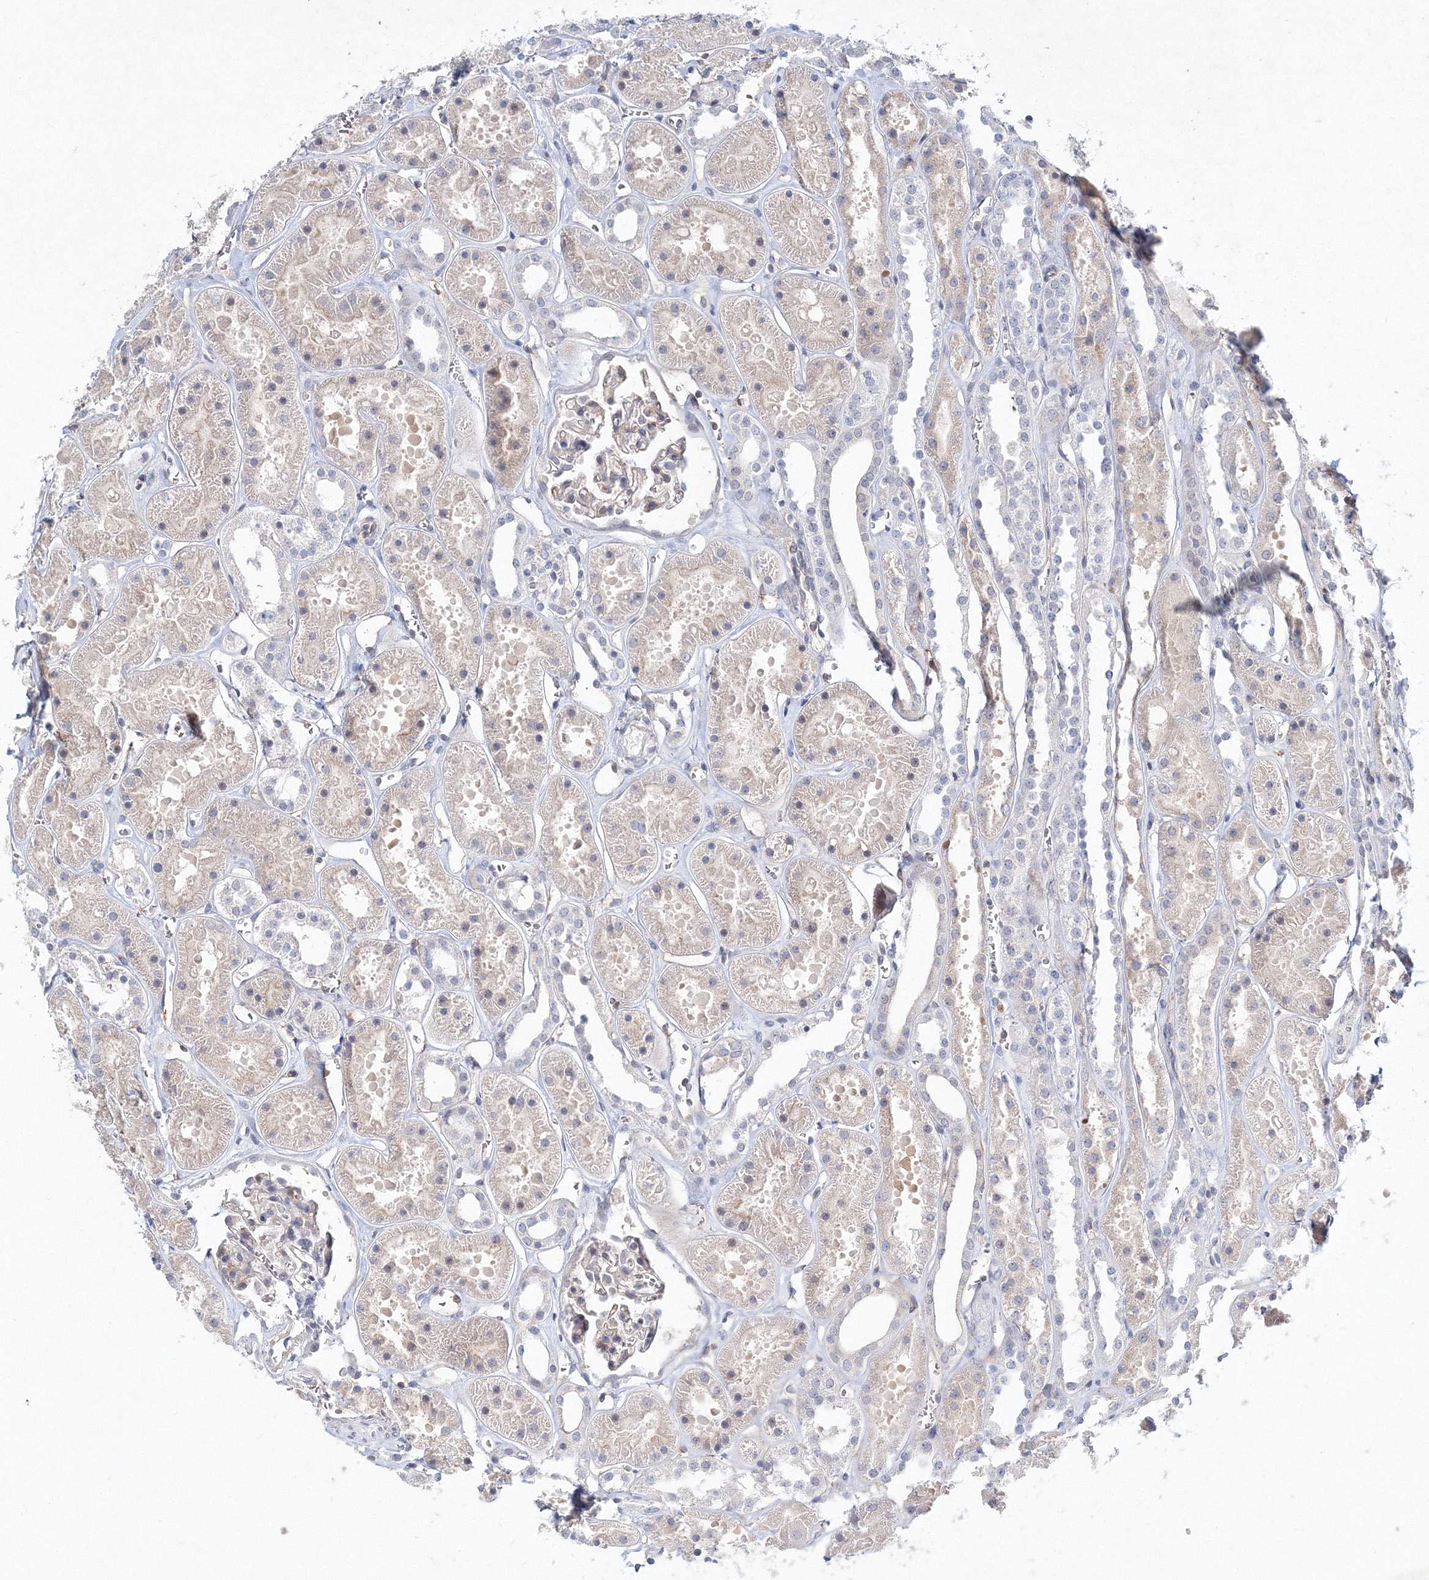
{"staining": {"intensity": "negative", "quantity": "none", "location": "none"}, "tissue": "kidney", "cell_type": "Cells in glomeruli", "image_type": "normal", "snomed": [{"axis": "morphology", "description": "Normal tissue, NOS"}, {"axis": "topography", "description": "Kidney"}], "caption": "High power microscopy micrograph of an IHC histopathology image of benign kidney, revealing no significant staining in cells in glomeruli. (Brightfield microscopy of DAB (3,3'-diaminobenzidine) immunohistochemistry at high magnification).", "gene": "SH3BP5", "patient": {"sex": "female", "age": 41}}